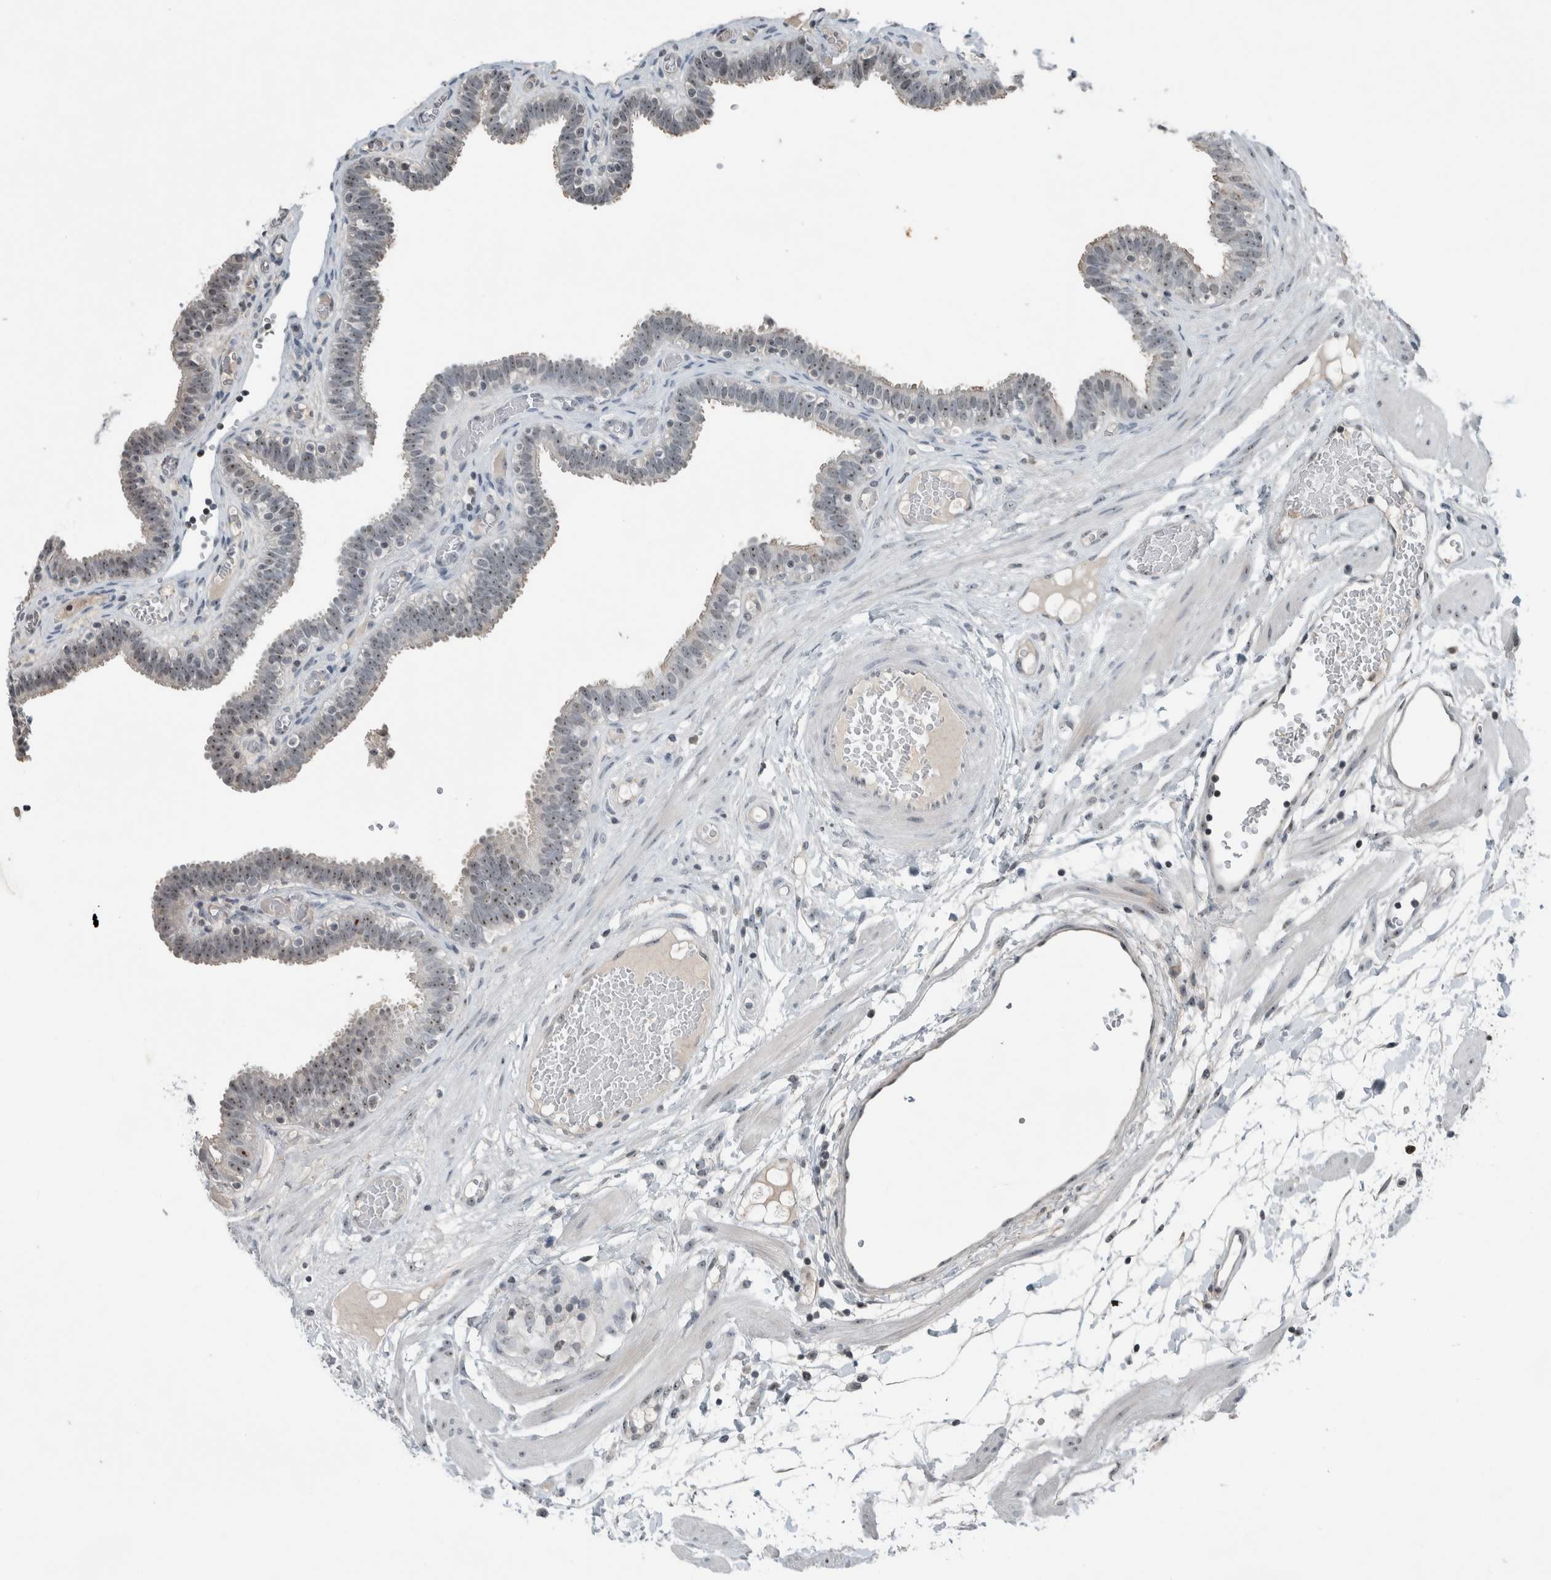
{"staining": {"intensity": "weak", "quantity": "25%-75%", "location": "nuclear"}, "tissue": "fallopian tube", "cell_type": "Glandular cells", "image_type": "normal", "snomed": [{"axis": "morphology", "description": "Normal tissue, NOS"}, {"axis": "topography", "description": "Fallopian tube"}, {"axis": "topography", "description": "Placenta"}], "caption": "IHC of benign human fallopian tube reveals low levels of weak nuclear staining in about 25%-75% of glandular cells. (IHC, brightfield microscopy, high magnification).", "gene": "RPF1", "patient": {"sex": "female", "age": 32}}